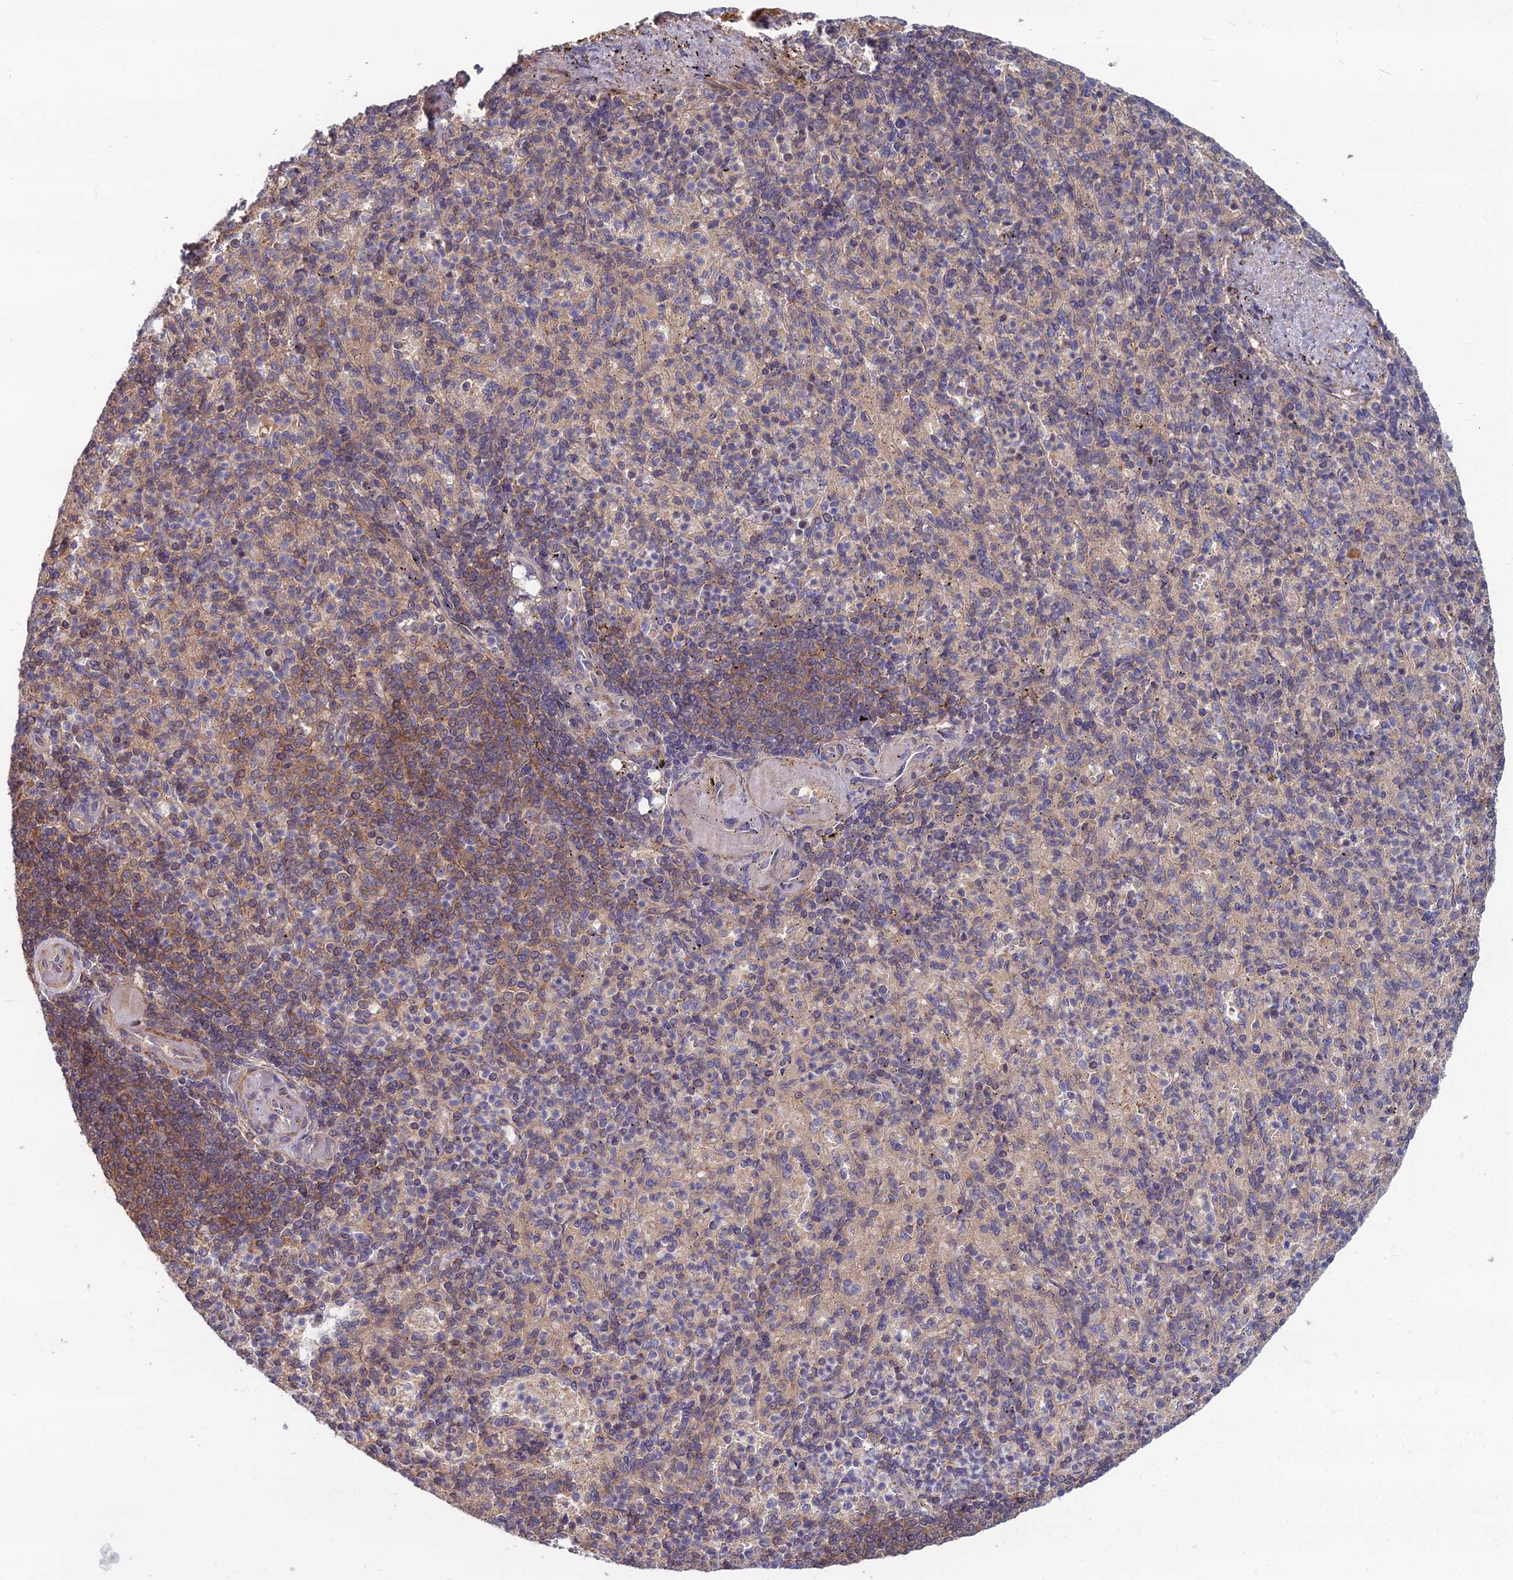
{"staining": {"intensity": "moderate", "quantity": "25%-75%", "location": "cytoplasmic/membranous"}, "tissue": "spleen", "cell_type": "Cells in red pulp", "image_type": "normal", "snomed": [{"axis": "morphology", "description": "Normal tissue, NOS"}, {"axis": "topography", "description": "Spleen"}], "caption": "Spleen was stained to show a protein in brown. There is medium levels of moderate cytoplasmic/membranous positivity in approximately 25%-75% of cells in red pulp.", "gene": "OPA3", "patient": {"sex": "female", "age": 74}}